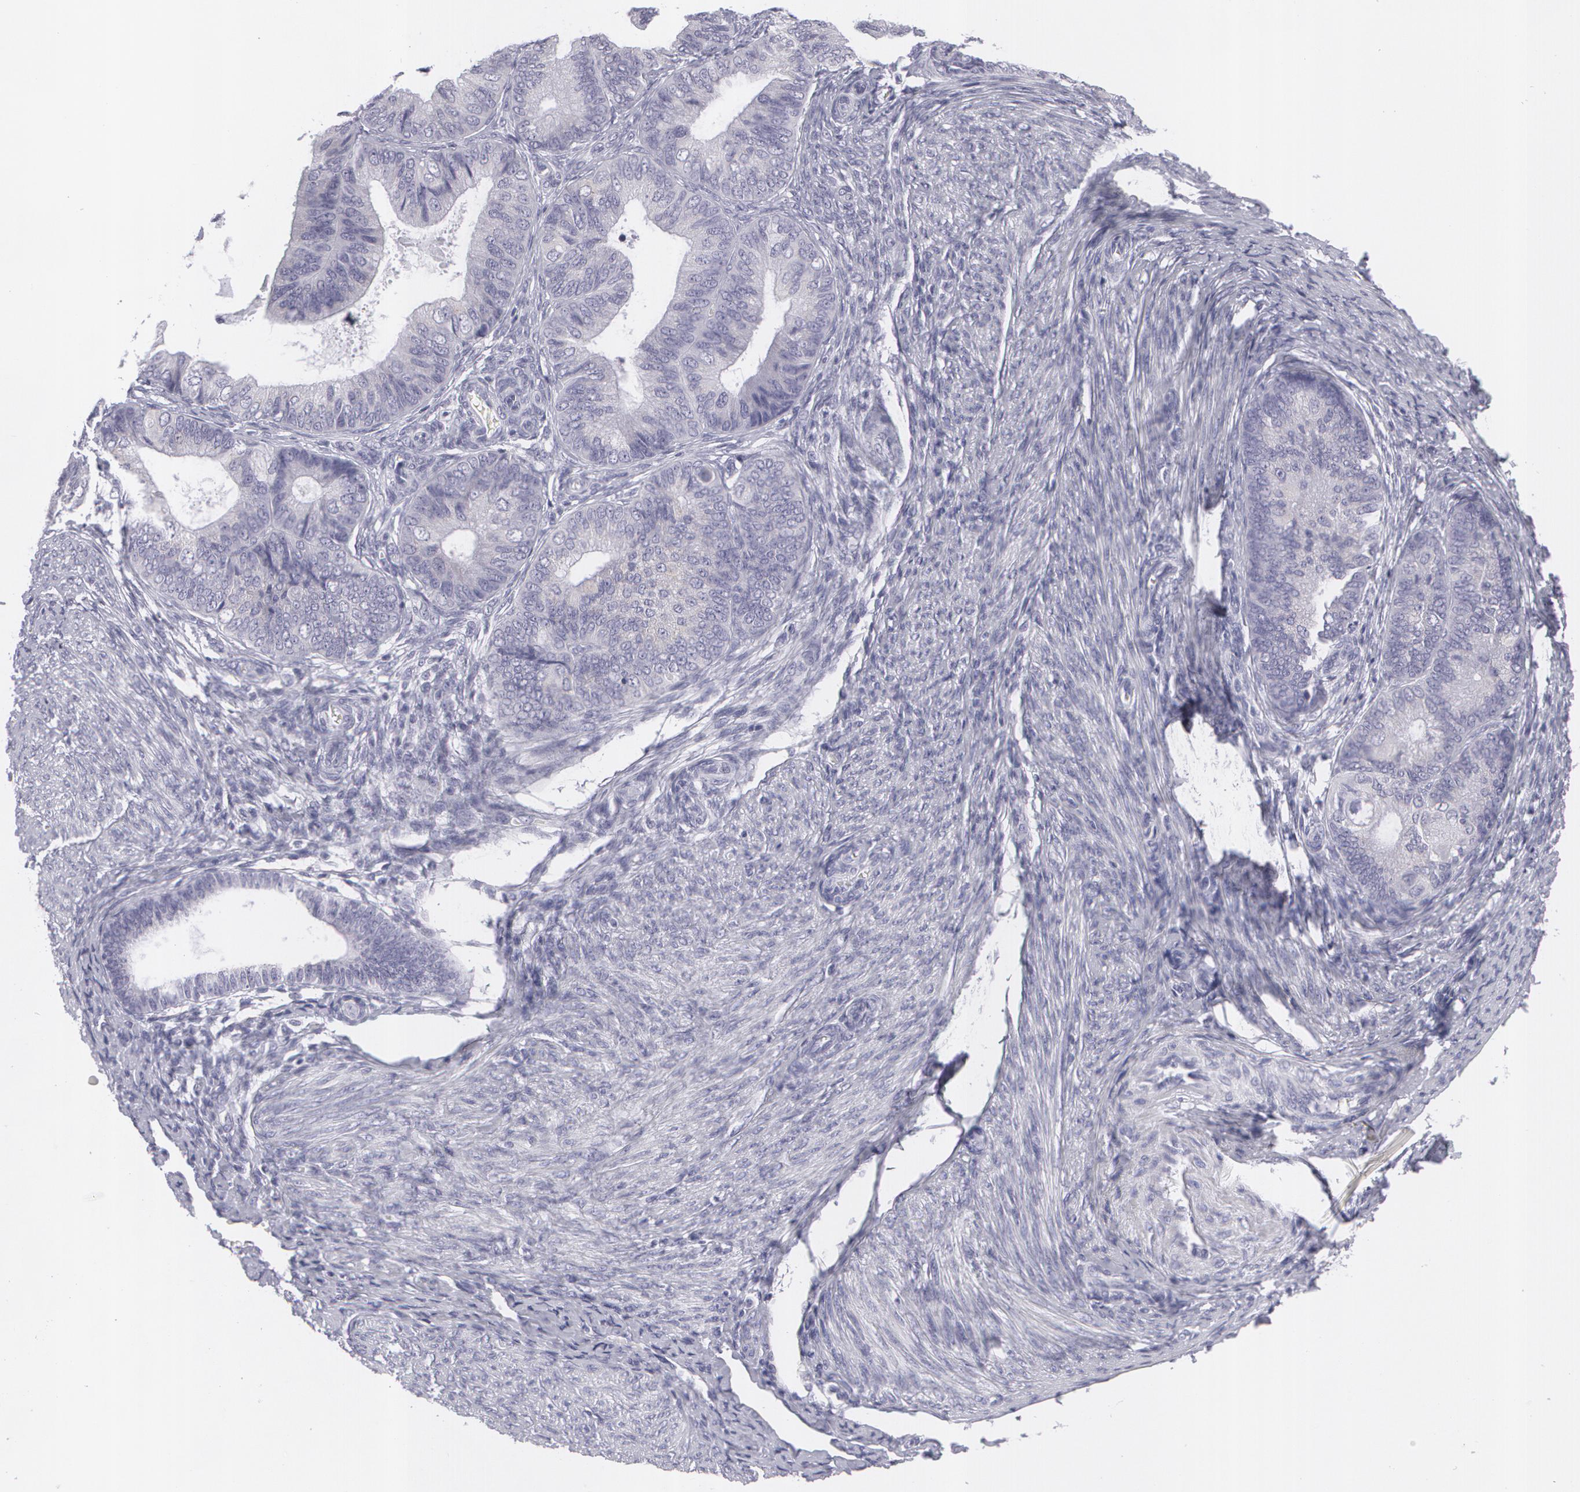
{"staining": {"intensity": "negative", "quantity": "none", "location": "none"}, "tissue": "endometrial cancer", "cell_type": "Tumor cells", "image_type": "cancer", "snomed": [{"axis": "morphology", "description": "Adenocarcinoma, NOS"}, {"axis": "topography", "description": "Endometrium"}], "caption": "This is a micrograph of IHC staining of adenocarcinoma (endometrial), which shows no staining in tumor cells.", "gene": "MBNL3", "patient": {"sex": "female", "age": 63}}